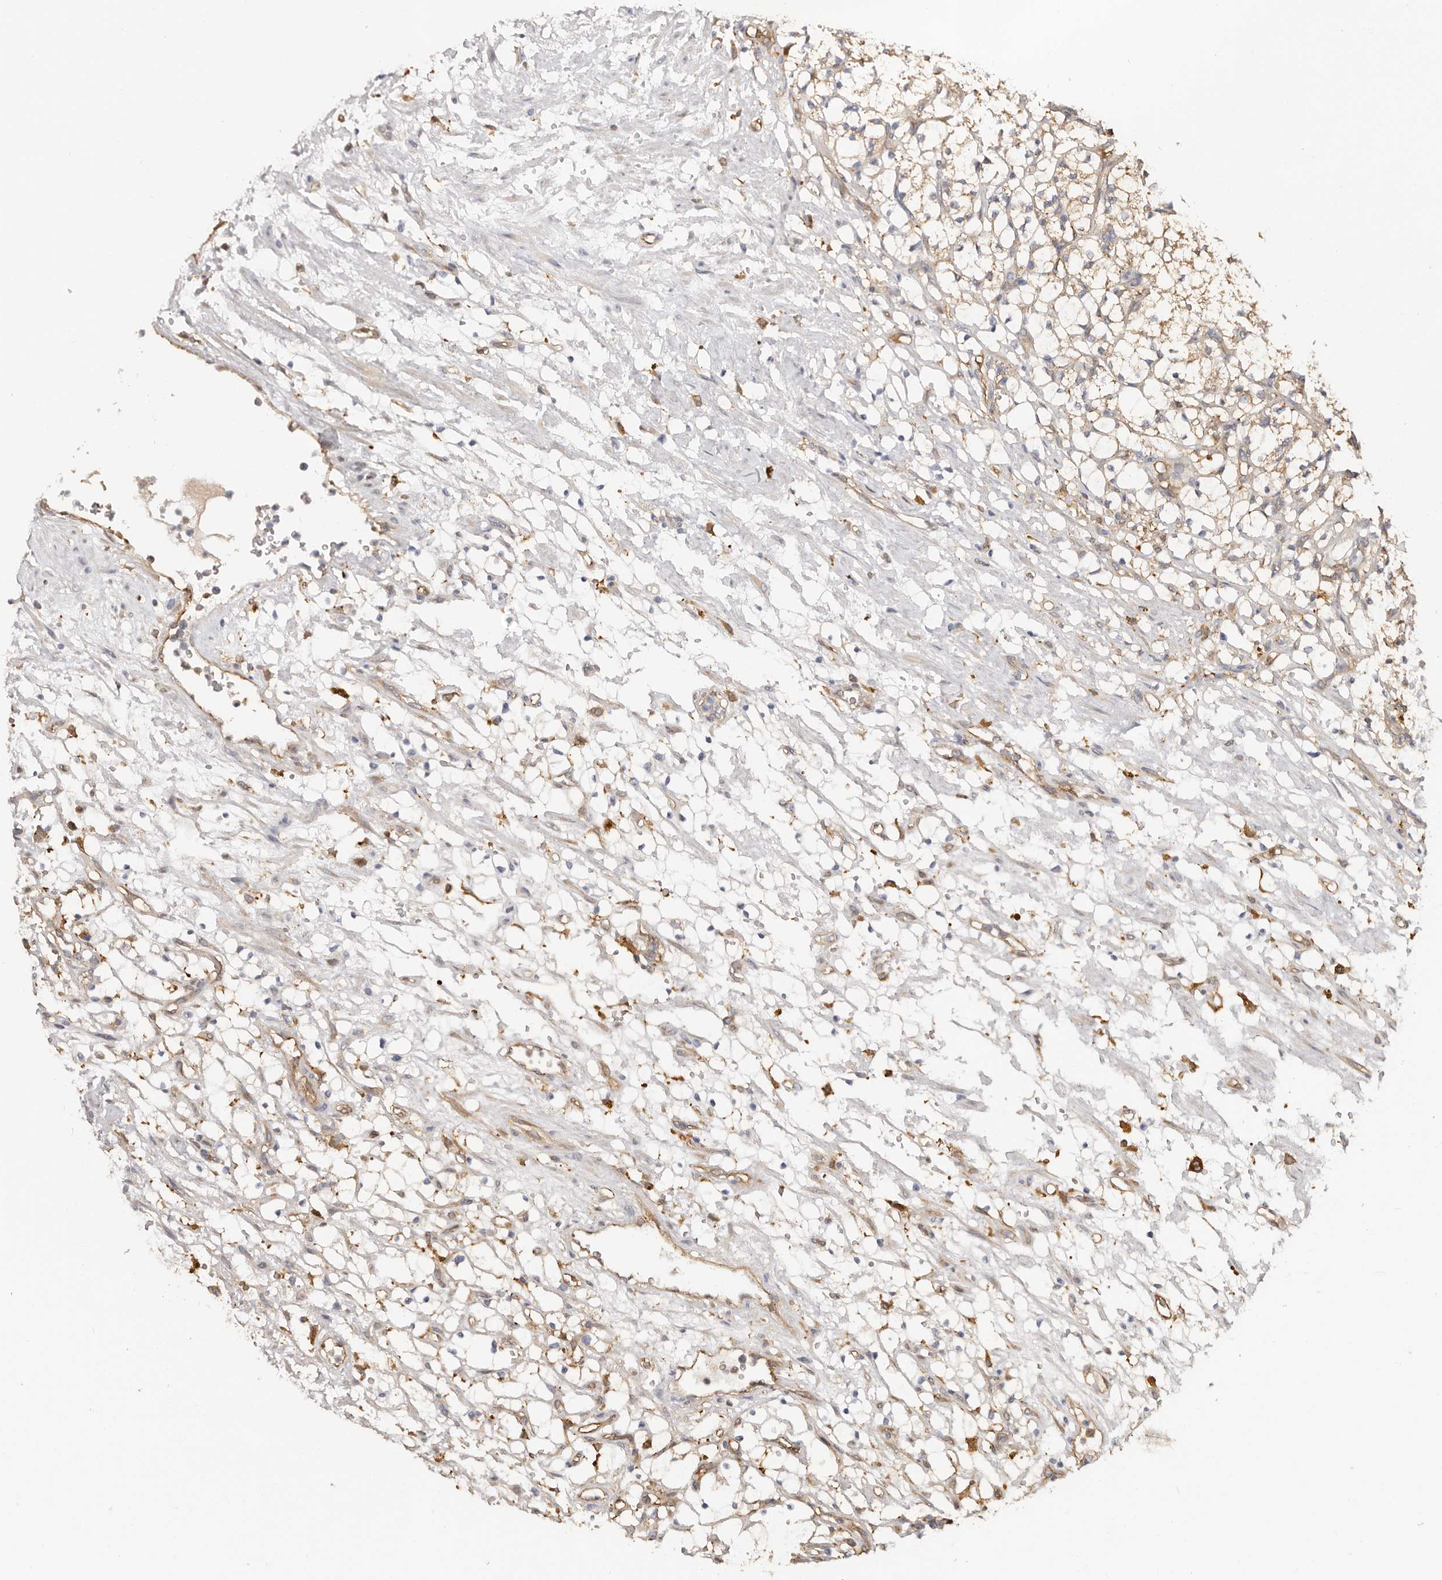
{"staining": {"intensity": "moderate", "quantity": "<25%", "location": "cytoplasmic/membranous"}, "tissue": "renal cancer", "cell_type": "Tumor cells", "image_type": "cancer", "snomed": [{"axis": "morphology", "description": "Adenocarcinoma, NOS"}, {"axis": "topography", "description": "Kidney"}], "caption": "About <25% of tumor cells in adenocarcinoma (renal) show moderate cytoplasmic/membranous protein expression as visualized by brown immunohistochemical staining.", "gene": "LAP3", "patient": {"sex": "female", "age": 69}}